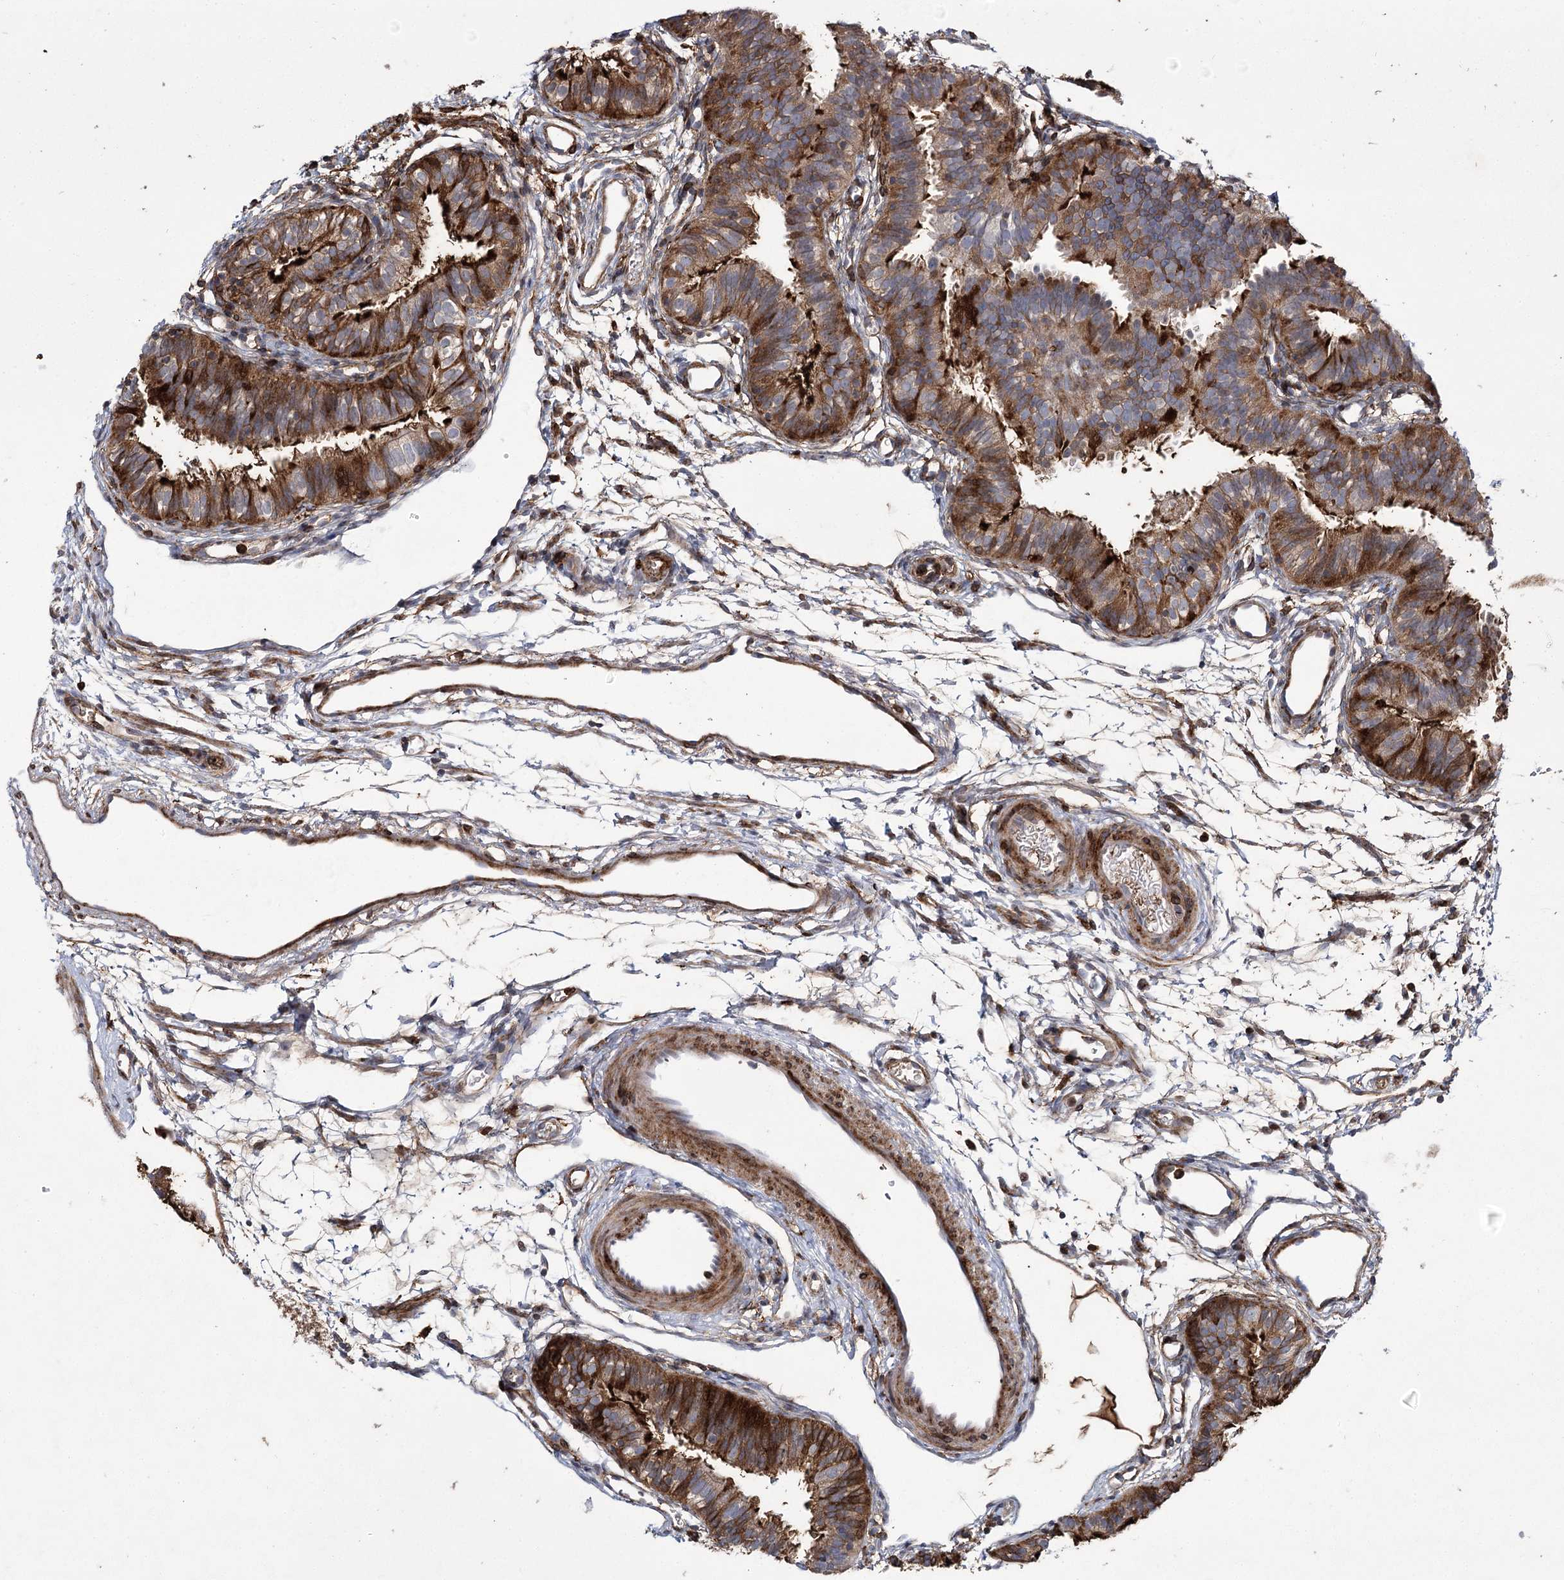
{"staining": {"intensity": "strong", "quantity": "25%-75%", "location": "cytoplasmic/membranous"}, "tissue": "fallopian tube", "cell_type": "Glandular cells", "image_type": "normal", "snomed": [{"axis": "morphology", "description": "Normal tissue, NOS"}, {"axis": "topography", "description": "Fallopian tube"}], "caption": "Fallopian tube stained with immunohistochemistry displays strong cytoplasmic/membranous positivity in approximately 25%-75% of glandular cells. (DAB IHC with brightfield microscopy, high magnification).", "gene": "DCUN1D4", "patient": {"sex": "female", "age": 35}}